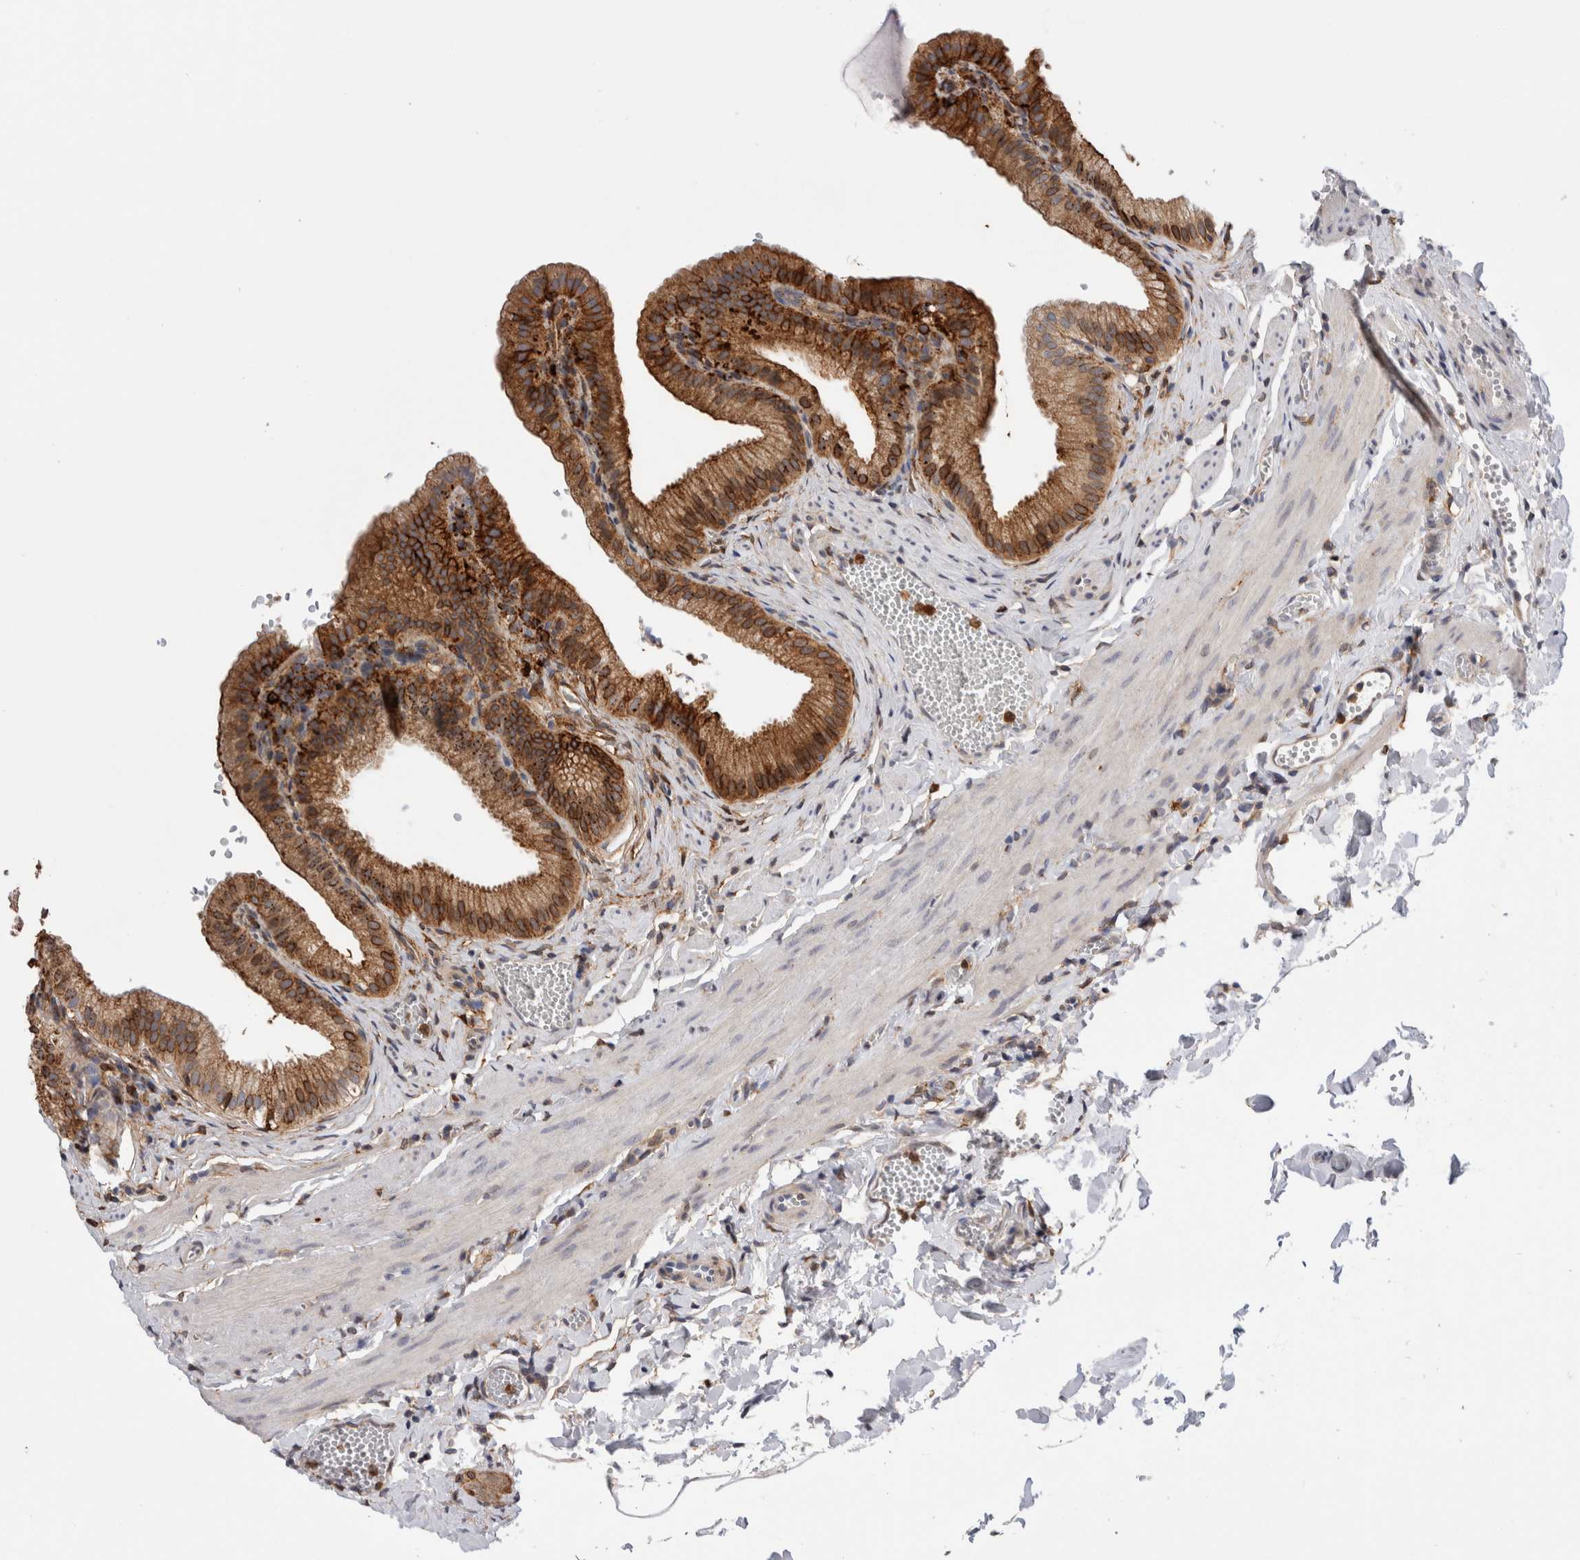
{"staining": {"intensity": "strong", "quantity": ">75%", "location": "cytoplasmic/membranous"}, "tissue": "gallbladder", "cell_type": "Glandular cells", "image_type": "normal", "snomed": [{"axis": "morphology", "description": "Normal tissue, NOS"}, {"axis": "topography", "description": "Gallbladder"}], "caption": "DAB (3,3'-diaminobenzidine) immunohistochemical staining of unremarkable human gallbladder shows strong cytoplasmic/membranous protein positivity in approximately >75% of glandular cells.", "gene": "CCDC88B", "patient": {"sex": "male", "age": 38}}